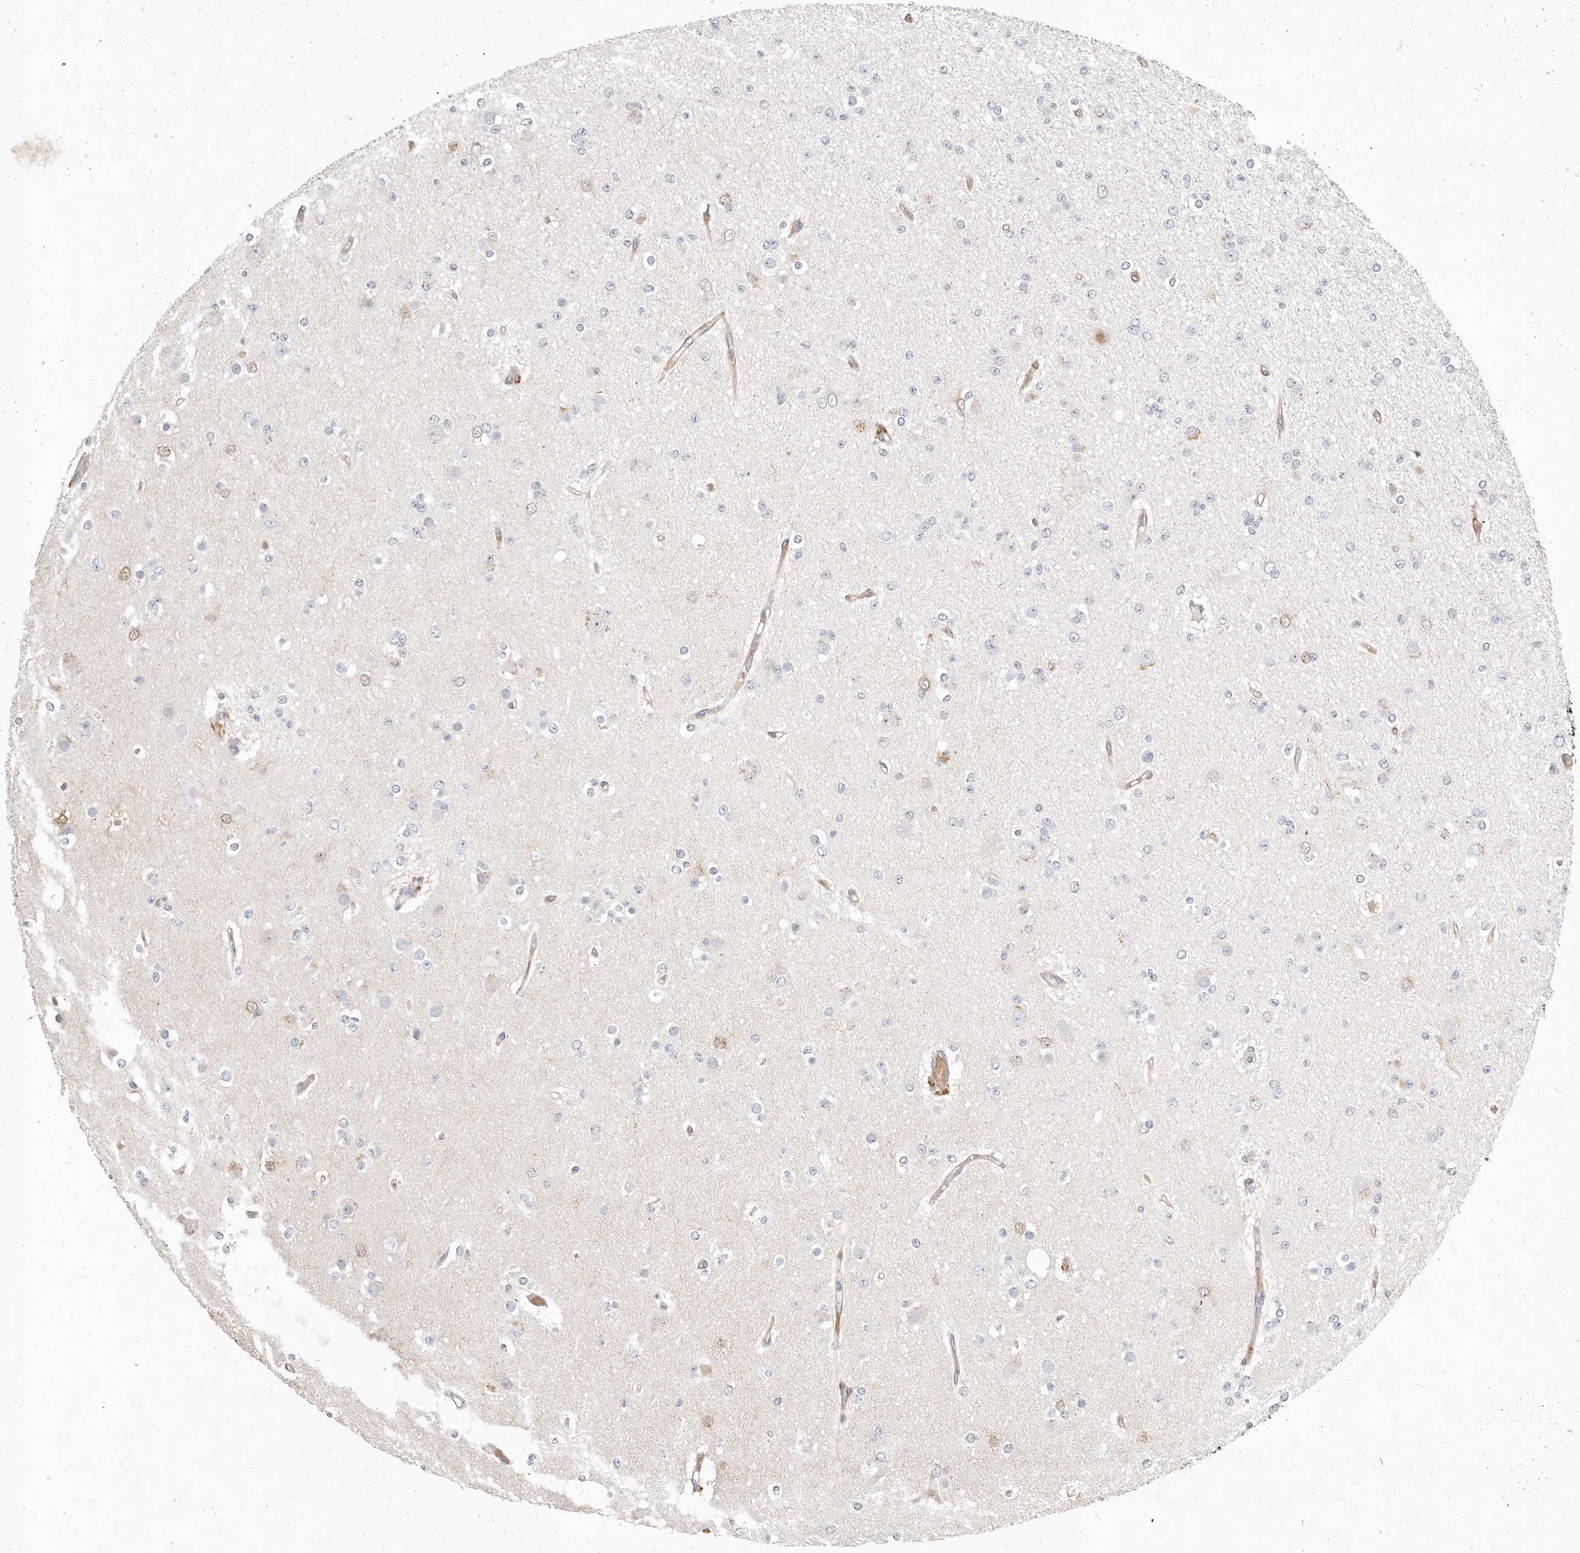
{"staining": {"intensity": "negative", "quantity": "none", "location": "none"}, "tissue": "glioma", "cell_type": "Tumor cells", "image_type": "cancer", "snomed": [{"axis": "morphology", "description": "Glioma, malignant, Low grade"}, {"axis": "topography", "description": "Brain"}], "caption": "DAB immunohistochemical staining of glioma exhibits no significant positivity in tumor cells.", "gene": "TMEM63B", "patient": {"sex": "female", "age": 22}}